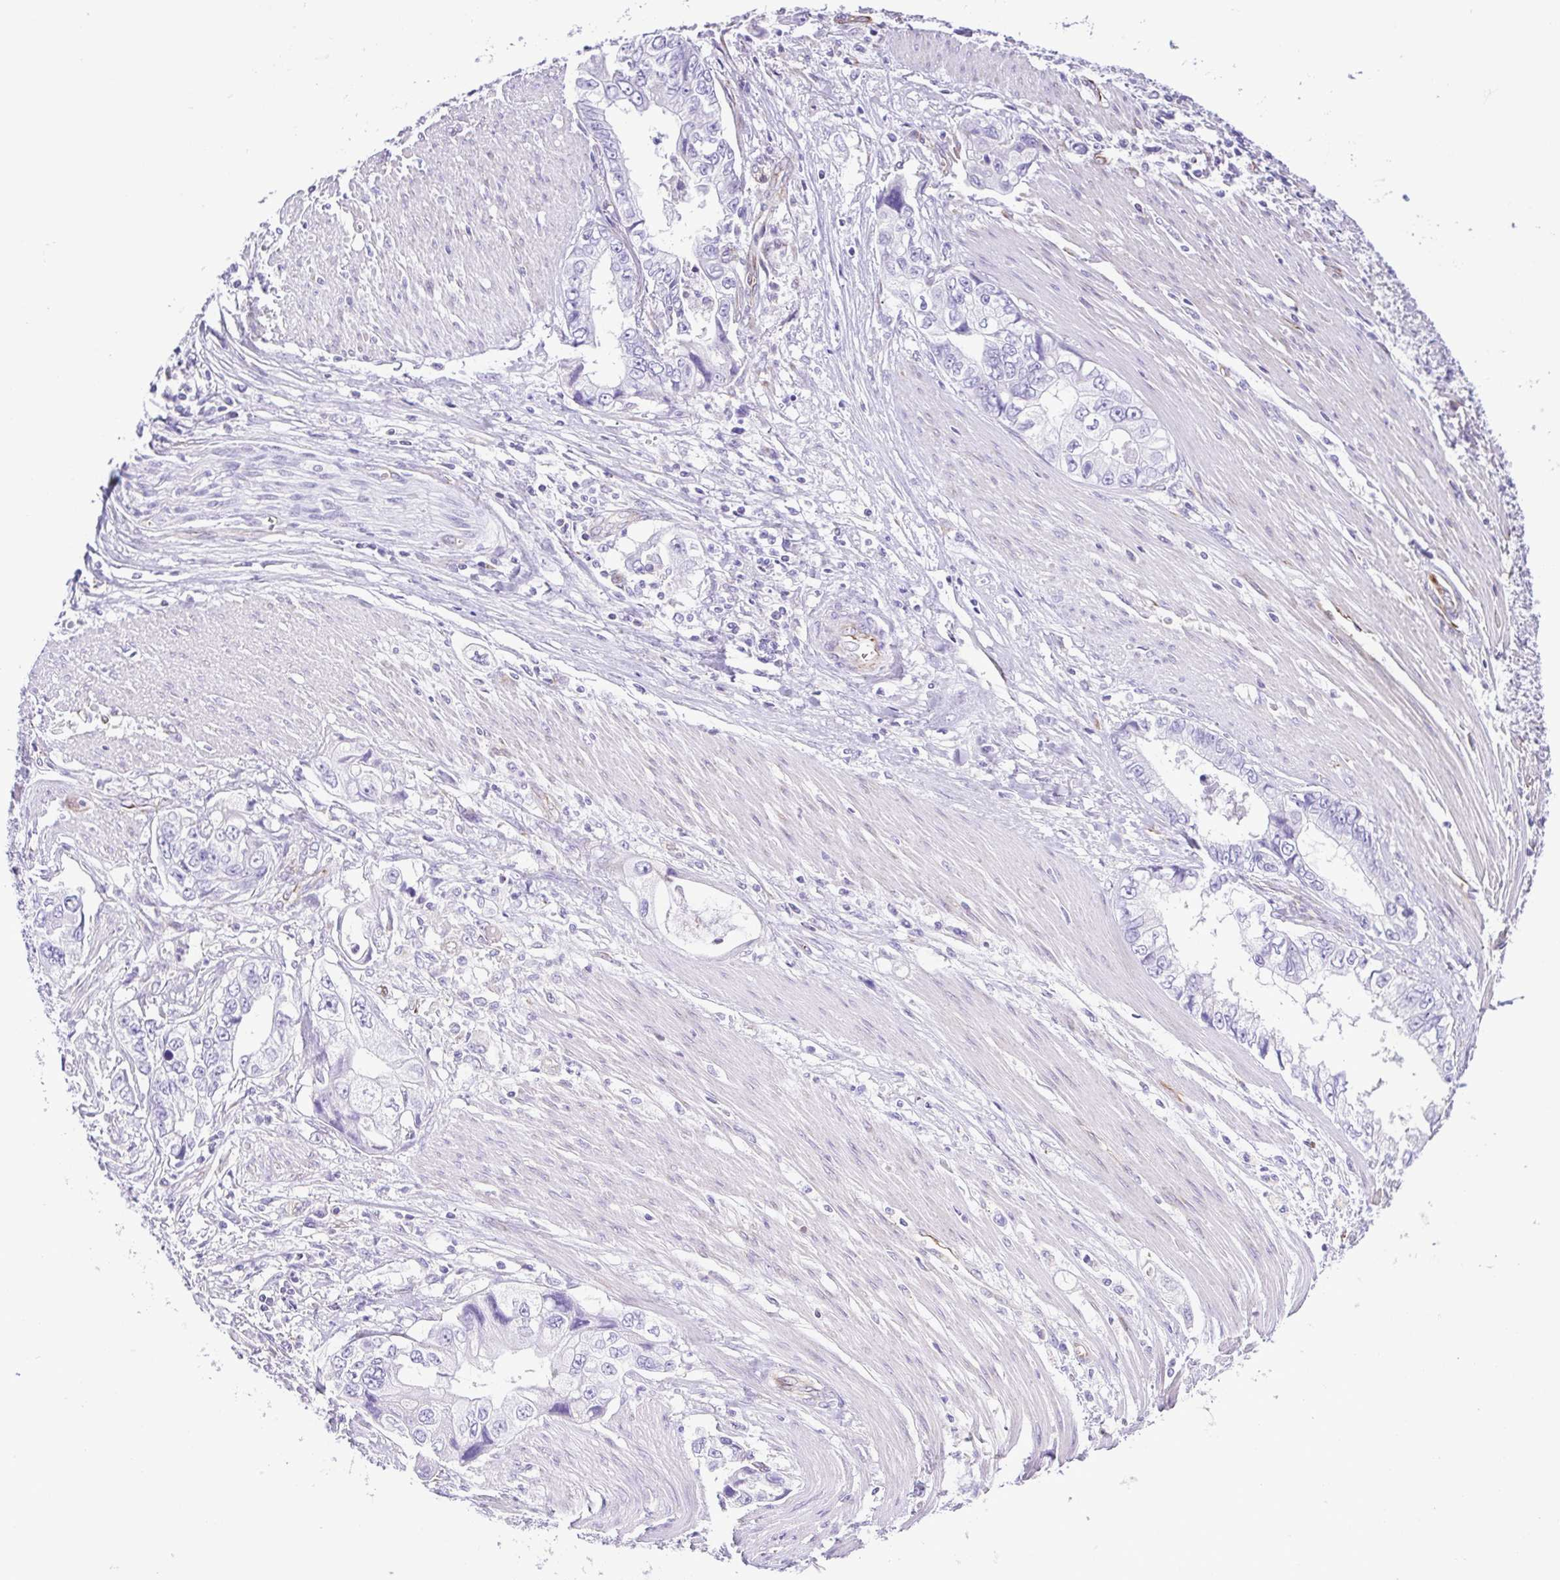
{"staining": {"intensity": "negative", "quantity": "none", "location": "none"}, "tissue": "stomach cancer", "cell_type": "Tumor cells", "image_type": "cancer", "snomed": [{"axis": "morphology", "description": "Adenocarcinoma, NOS"}, {"axis": "topography", "description": "Pancreas"}, {"axis": "topography", "description": "Stomach, upper"}], "caption": "IHC photomicrograph of neoplastic tissue: stomach cancer (adenocarcinoma) stained with DAB (3,3'-diaminobenzidine) displays no significant protein expression in tumor cells.", "gene": "FLT1", "patient": {"sex": "male", "age": 77}}